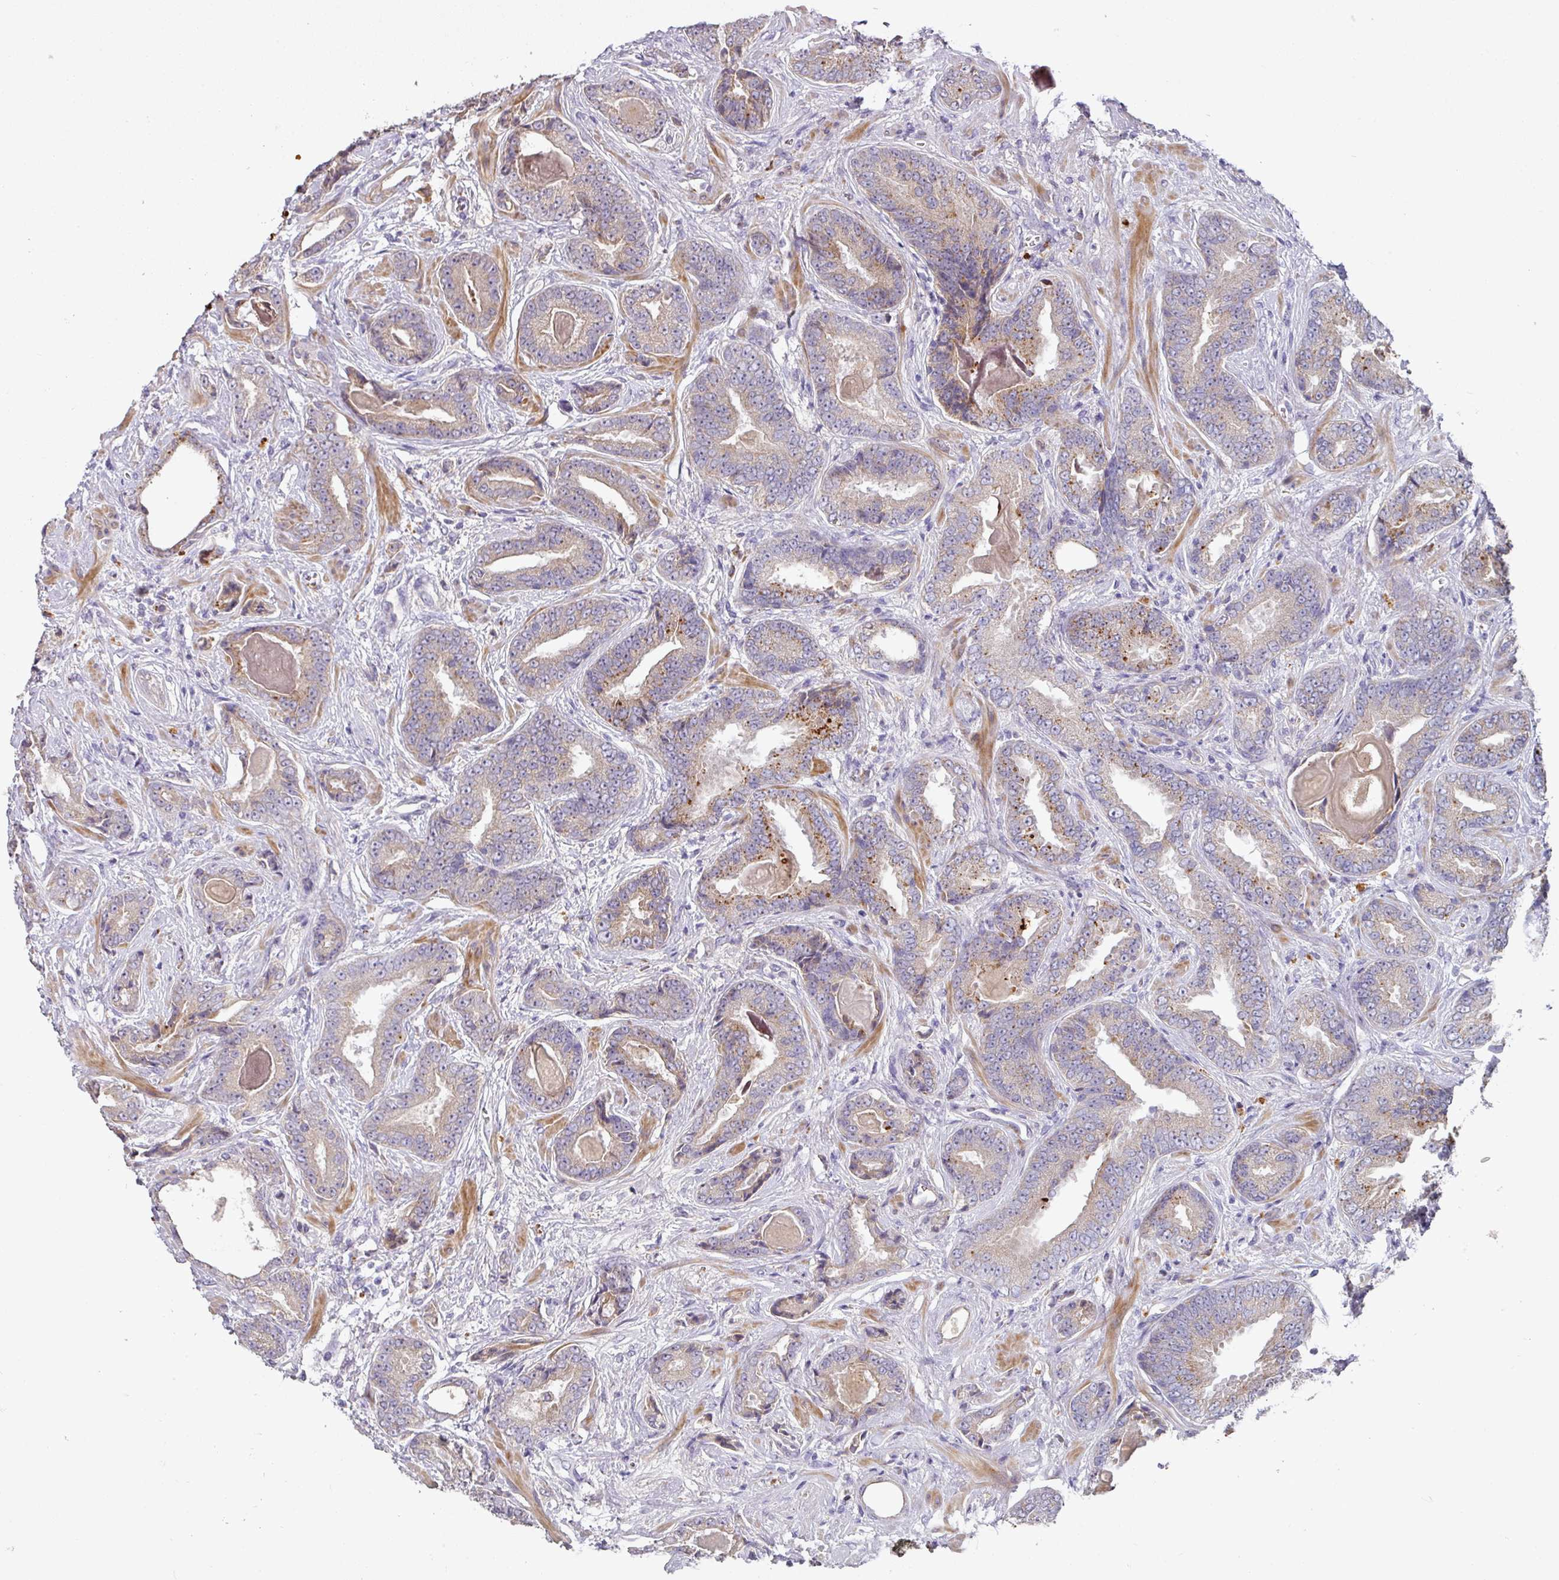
{"staining": {"intensity": "moderate", "quantity": "<25%", "location": "cytoplasmic/membranous"}, "tissue": "prostate cancer", "cell_type": "Tumor cells", "image_type": "cancer", "snomed": [{"axis": "morphology", "description": "Adenocarcinoma, Low grade"}, {"axis": "topography", "description": "Prostate"}], "caption": "Immunohistochemistry of prostate low-grade adenocarcinoma exhibits low levels of moderate cytoplasmic/membranous expression in approximately <25% of tumor cells. Immunohistochemistry (ihc) stains the protein in brown and the nuclei are stained blue.", "gene": "ZNF266", "patient": {"sex": "male", "age": 62}}